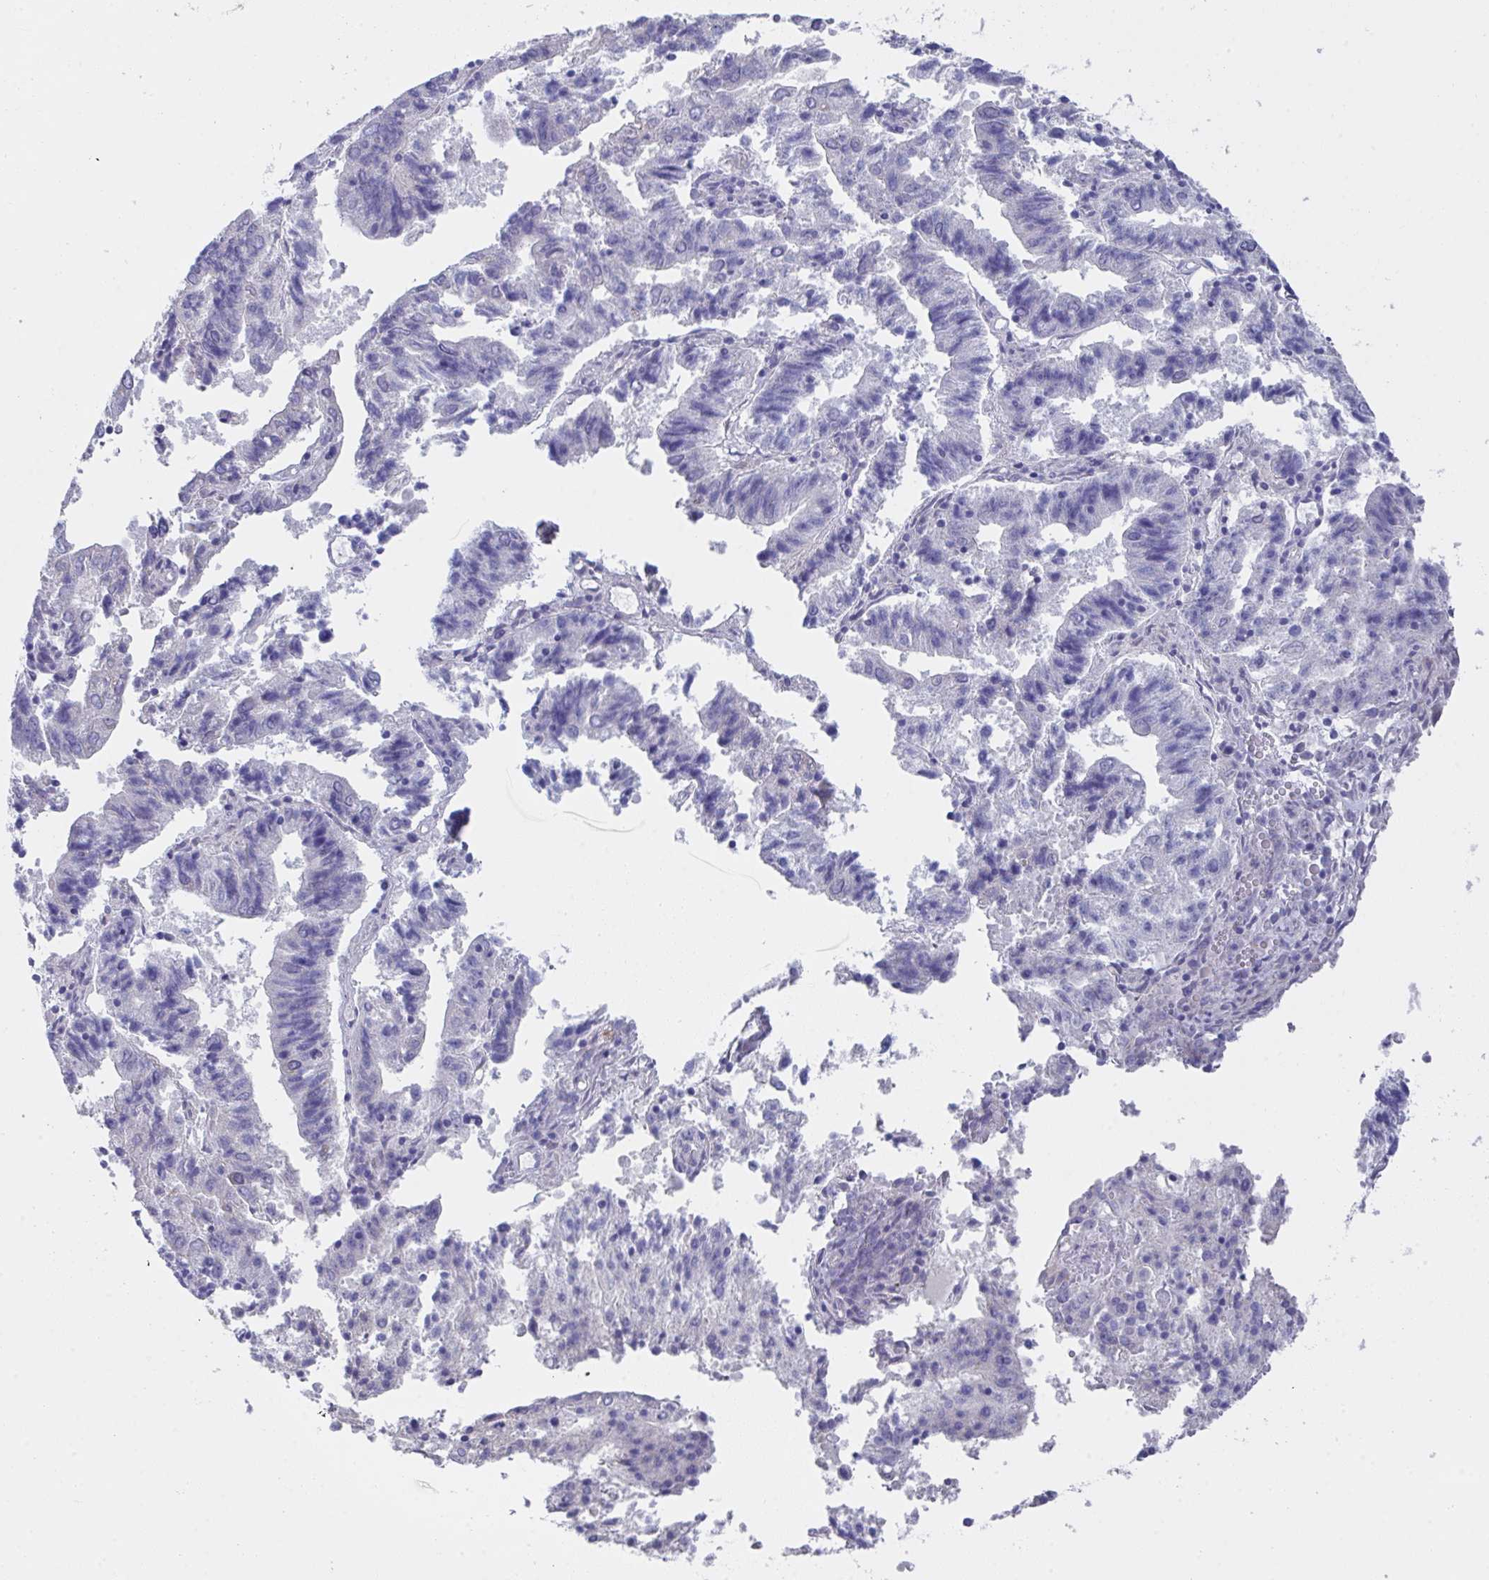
{"staining": {"intensity": "negative", "quantity": "none", "location": "none"}, "tissue": "endometrial cancer", "cell_type": "Tumor cells", "image_type": "cancer", "snomed": [{"axis": "morphology", "description": "Adenocarcinoma, NOS"}, {"axis": "topography", "description": "Endometrium"}], "caption": "High magnification brightfield microscopy of endometrial cancer (adenocarcinoma) stained with DAB (3,3'-diaminobenzidine) (brown) and counterstained with hematoxylin (blue): tumor cells show no significant expression.", "gene": "FBXO47", "patient": {"sex": "female", "age": 82}}